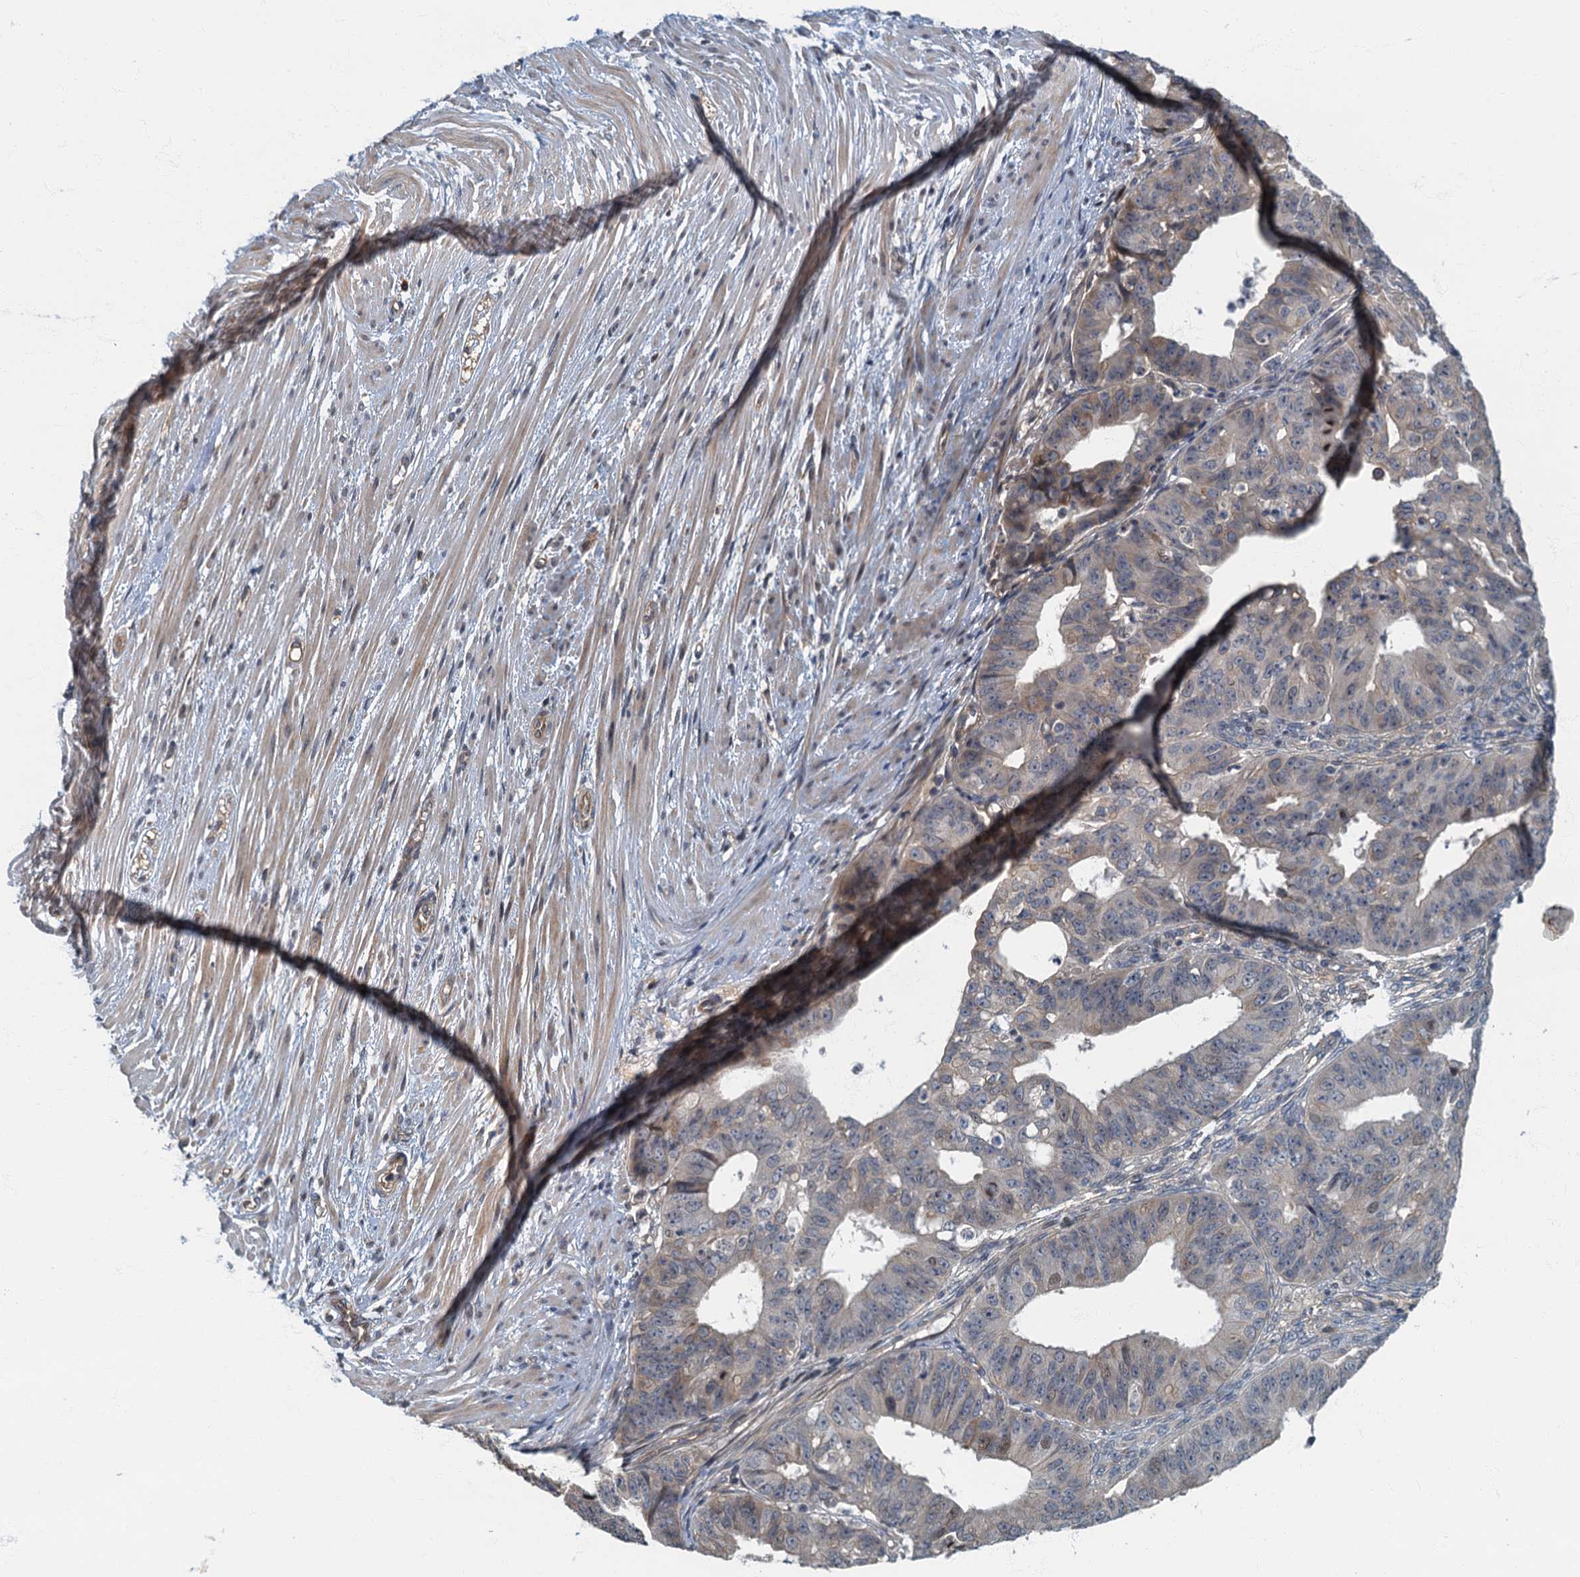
{"staining": {"intensity": "moderate", "quantity": "<25%", "location": "cytoplasmic/membranous"}, "tissue": "ovarian cancer", "cell_type": "Tumor cells", "image_type": "cancer", "snomed": [{"axis": "morphology", "description": "Carcinoma, endometroid"}, {"axis": "topography", "description": "Appendix"}, {"axis": "topography", "description": "Ovary"}], "caption": "IHC of endometroid carcinoma (ovarian) displays low levels of moderate cytoplasmic/membranous positivity in approximately <25% of tumor cells. (DAB (3,3'-diaminobenzidine) = brown stain, brightfield microscopy at high magnification).", "gene": "CKAP2L", "patient": {"sex": "female", "age": 42}}